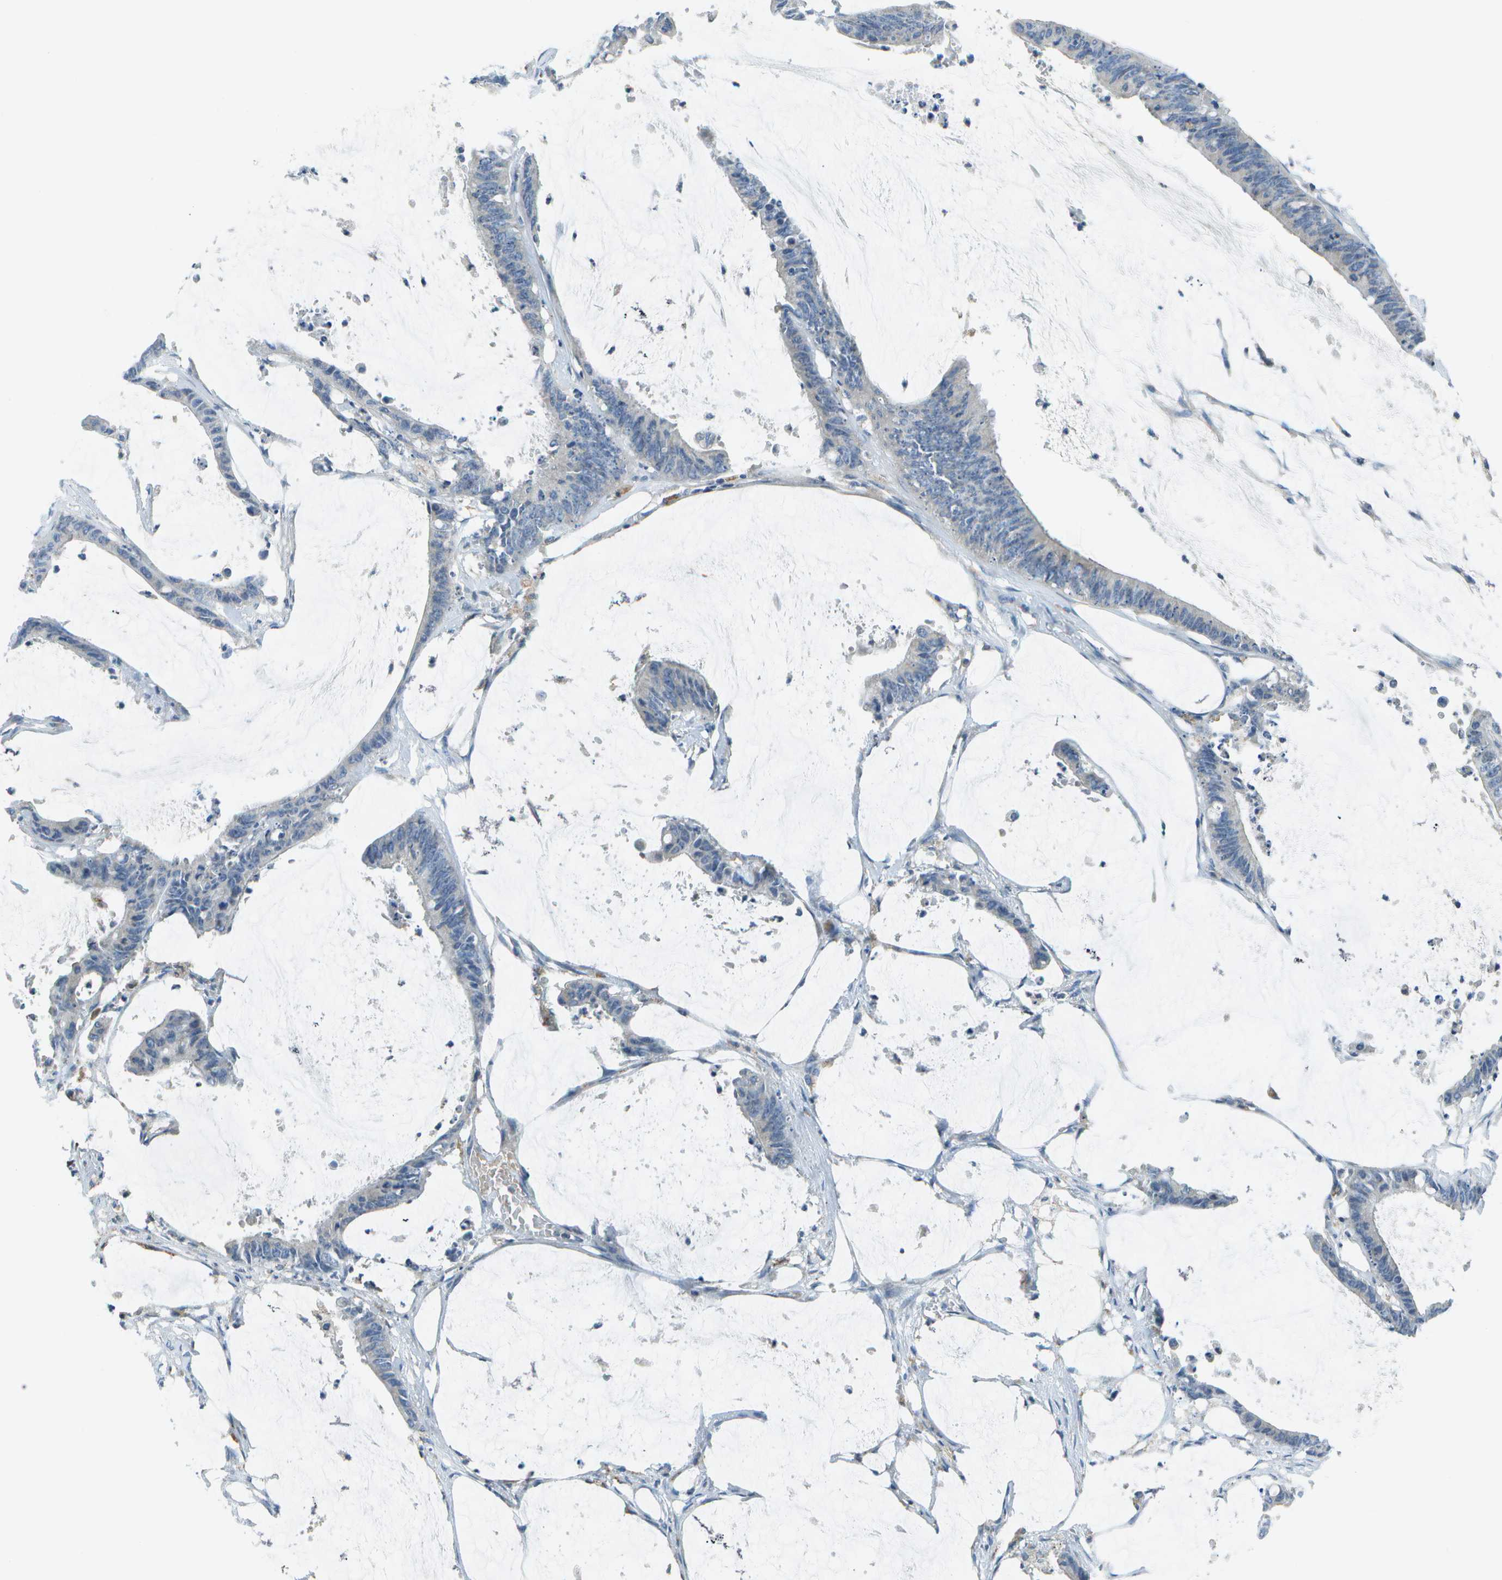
{"staining": {"intensity": "negative", "quantity": "none", "location": "none"}, "tissue": "colorectal cancer", "cell_type": "Tumor cells", "image_type": "cancer", "snomed": [{"axis": "morphology", "description": "Adenocarcinoma, NOS"}, {"axis": "topography", "description": "Rectum"}], "caption": "Immunohistochemical staining of colorectal cancer shows no significant positivity in tumor cells.", "gene": "DCT", "patient": {"sex": "female", "age": 66}}